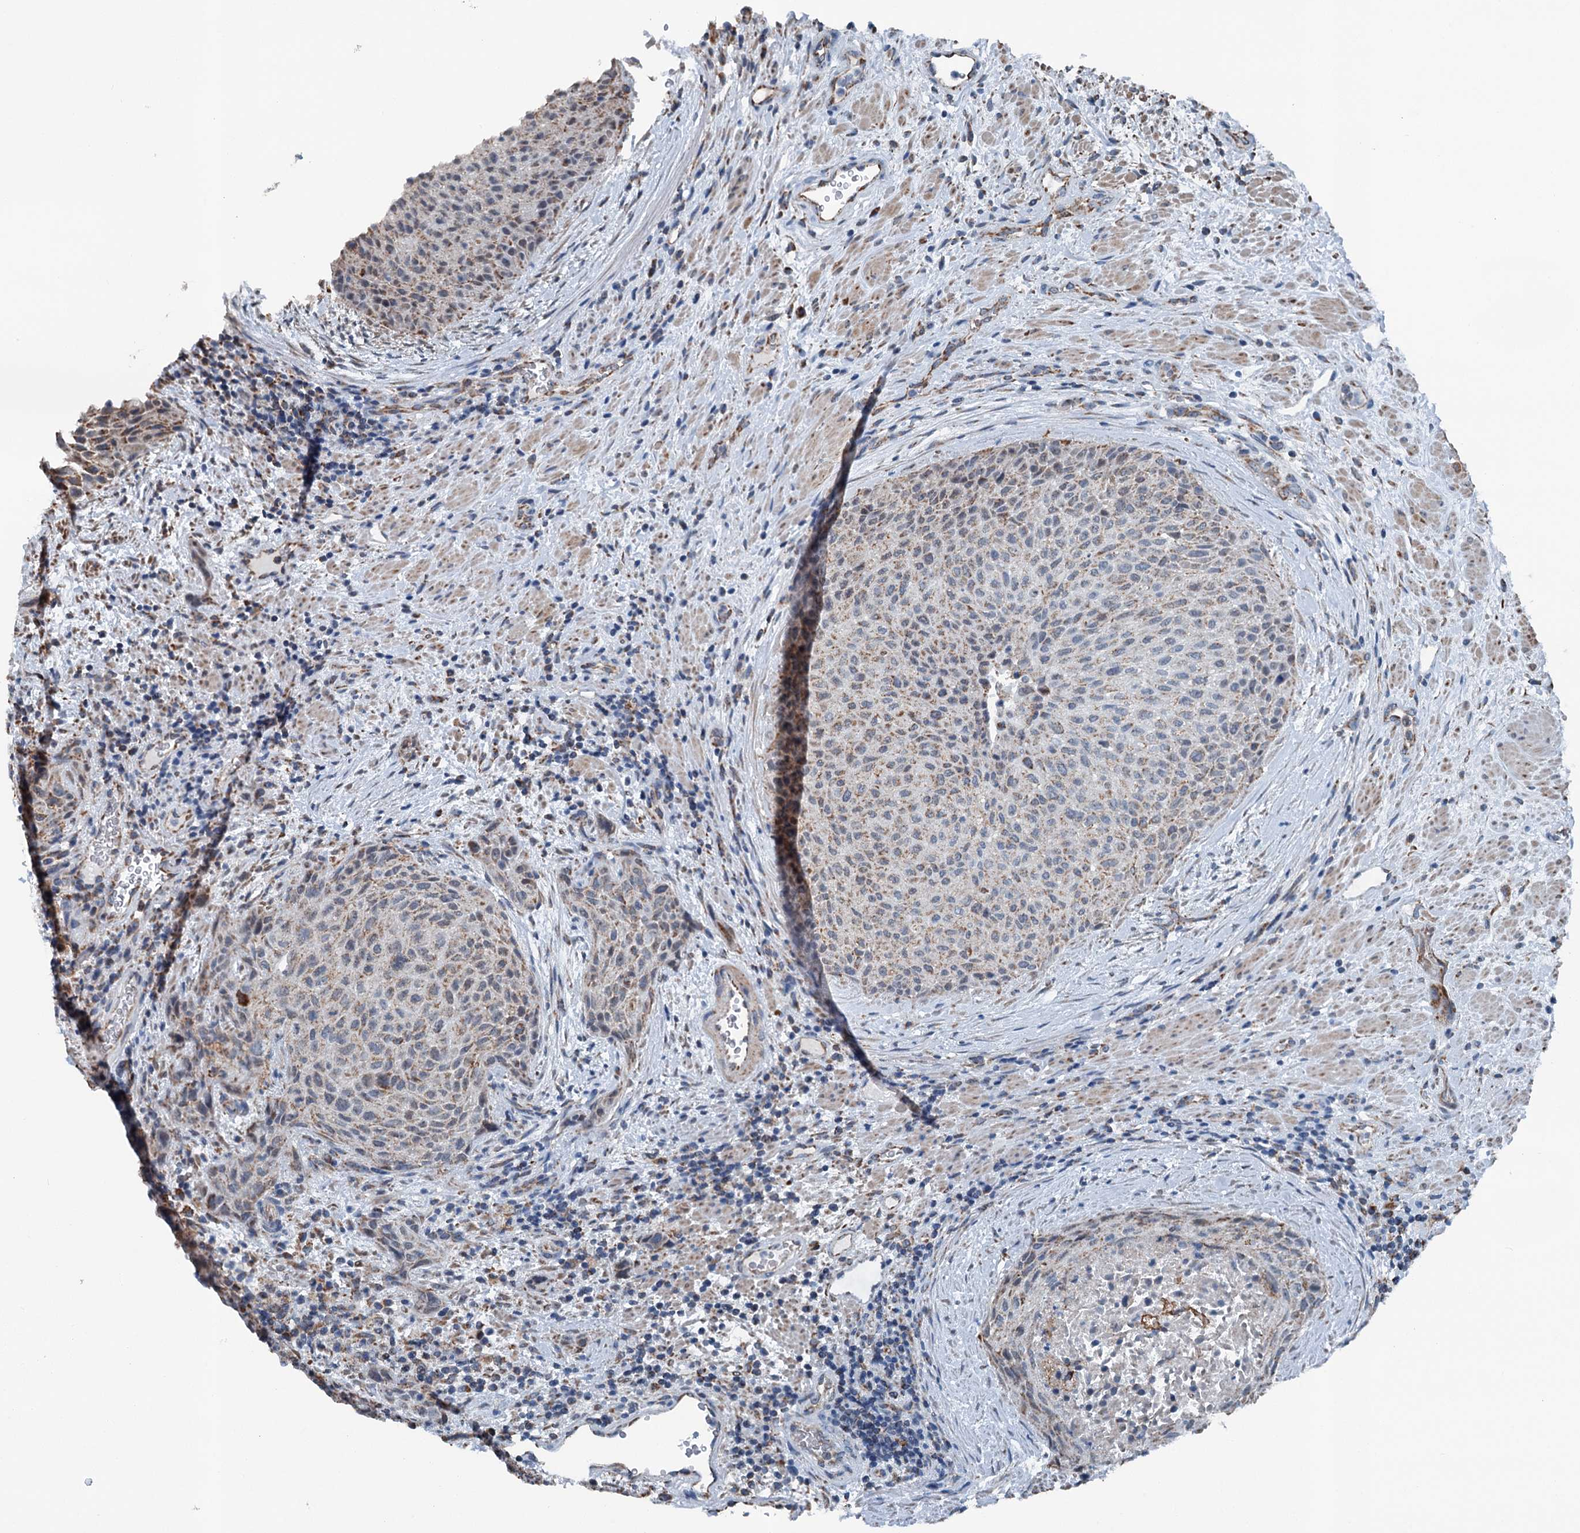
{"staining": {"intensity": "moderate", "quantity": ">75%", "location": "cytoplasmic/membranous"}, "tissue": "urothelial cancer", "cell_type": "Tumor cells", "image_type": "cancer", "snomed": [{"axis": "morphology", "description": "Normal tissue, NOS"}, {"axis": "morphology", "description": "Urothelial carcinoma, NOS"}, {"axis": "topography", "description": "Urinary bladder"}, {"axis": "topography", "description": "Peripheral nerve tissue"}], "caption": "Urothelial cancer stained with a protein marker reveals moderate staining in tumor cells.", "gene": "TRPT1", "patient": {"sex": "male", "age": 35}}